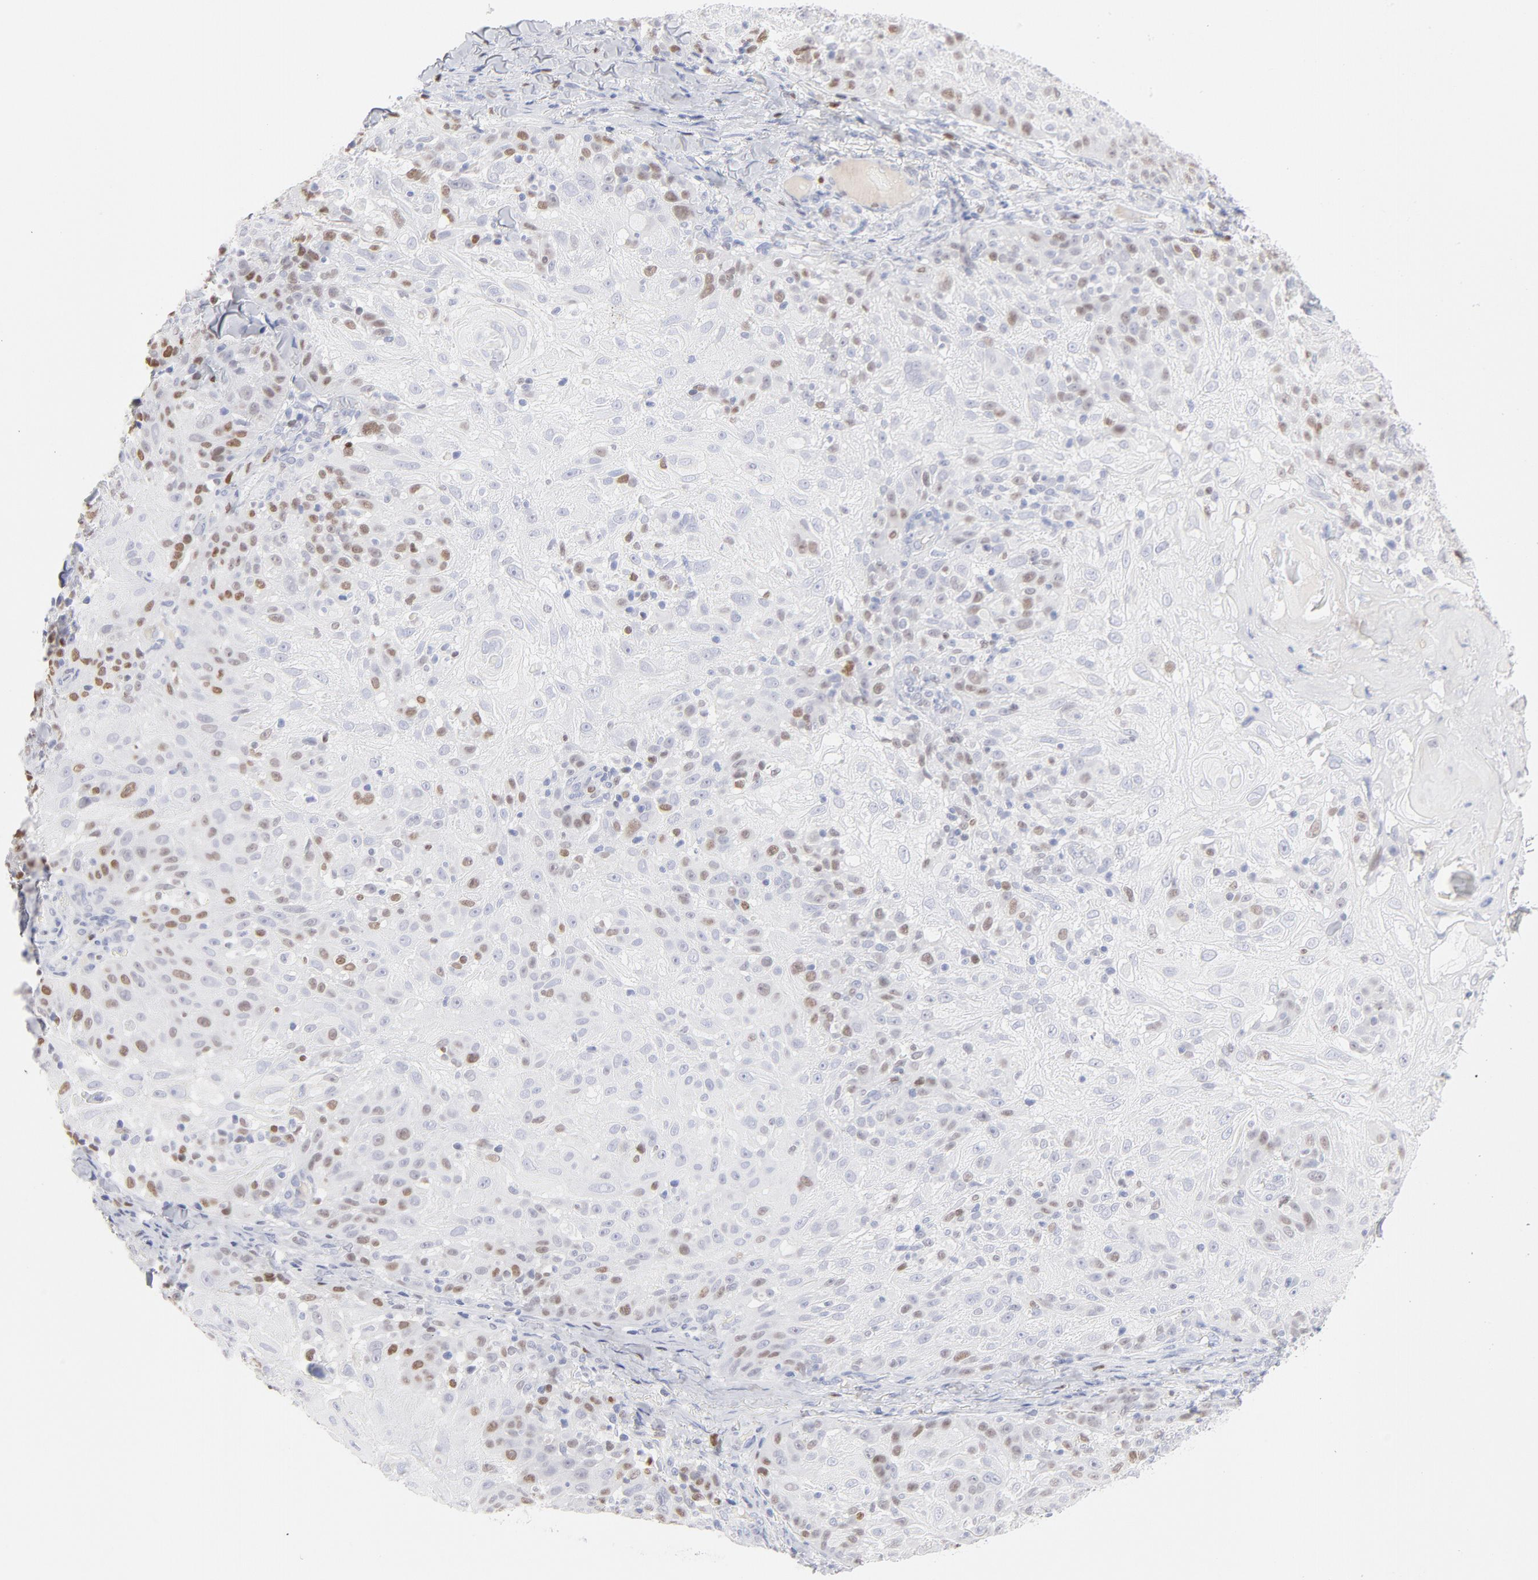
{"staining": {"intensity": "moderate", "quantity": "25%-75%", "location": "nuclear"}, "tissue": "skin cancer", "cell_type": "Tumor cells", "image_type": "cancer", "snomed": [{"axis": "morphology", "description": "Normal tissue, NOS"}, {"axis": "morphology", "description": "Squamous cell carcinoma, NOS"}, {"axis": "topography", "description": "Skin"}], "caption": "The immunohistochemical stain shows moderate nuclear expression in tumor cells of squamous cell carcinoma (skin) tissue. Nuclei are stained in blue.", "gene": "MCM7", "patient": {"sex": "female", "age": 83}}